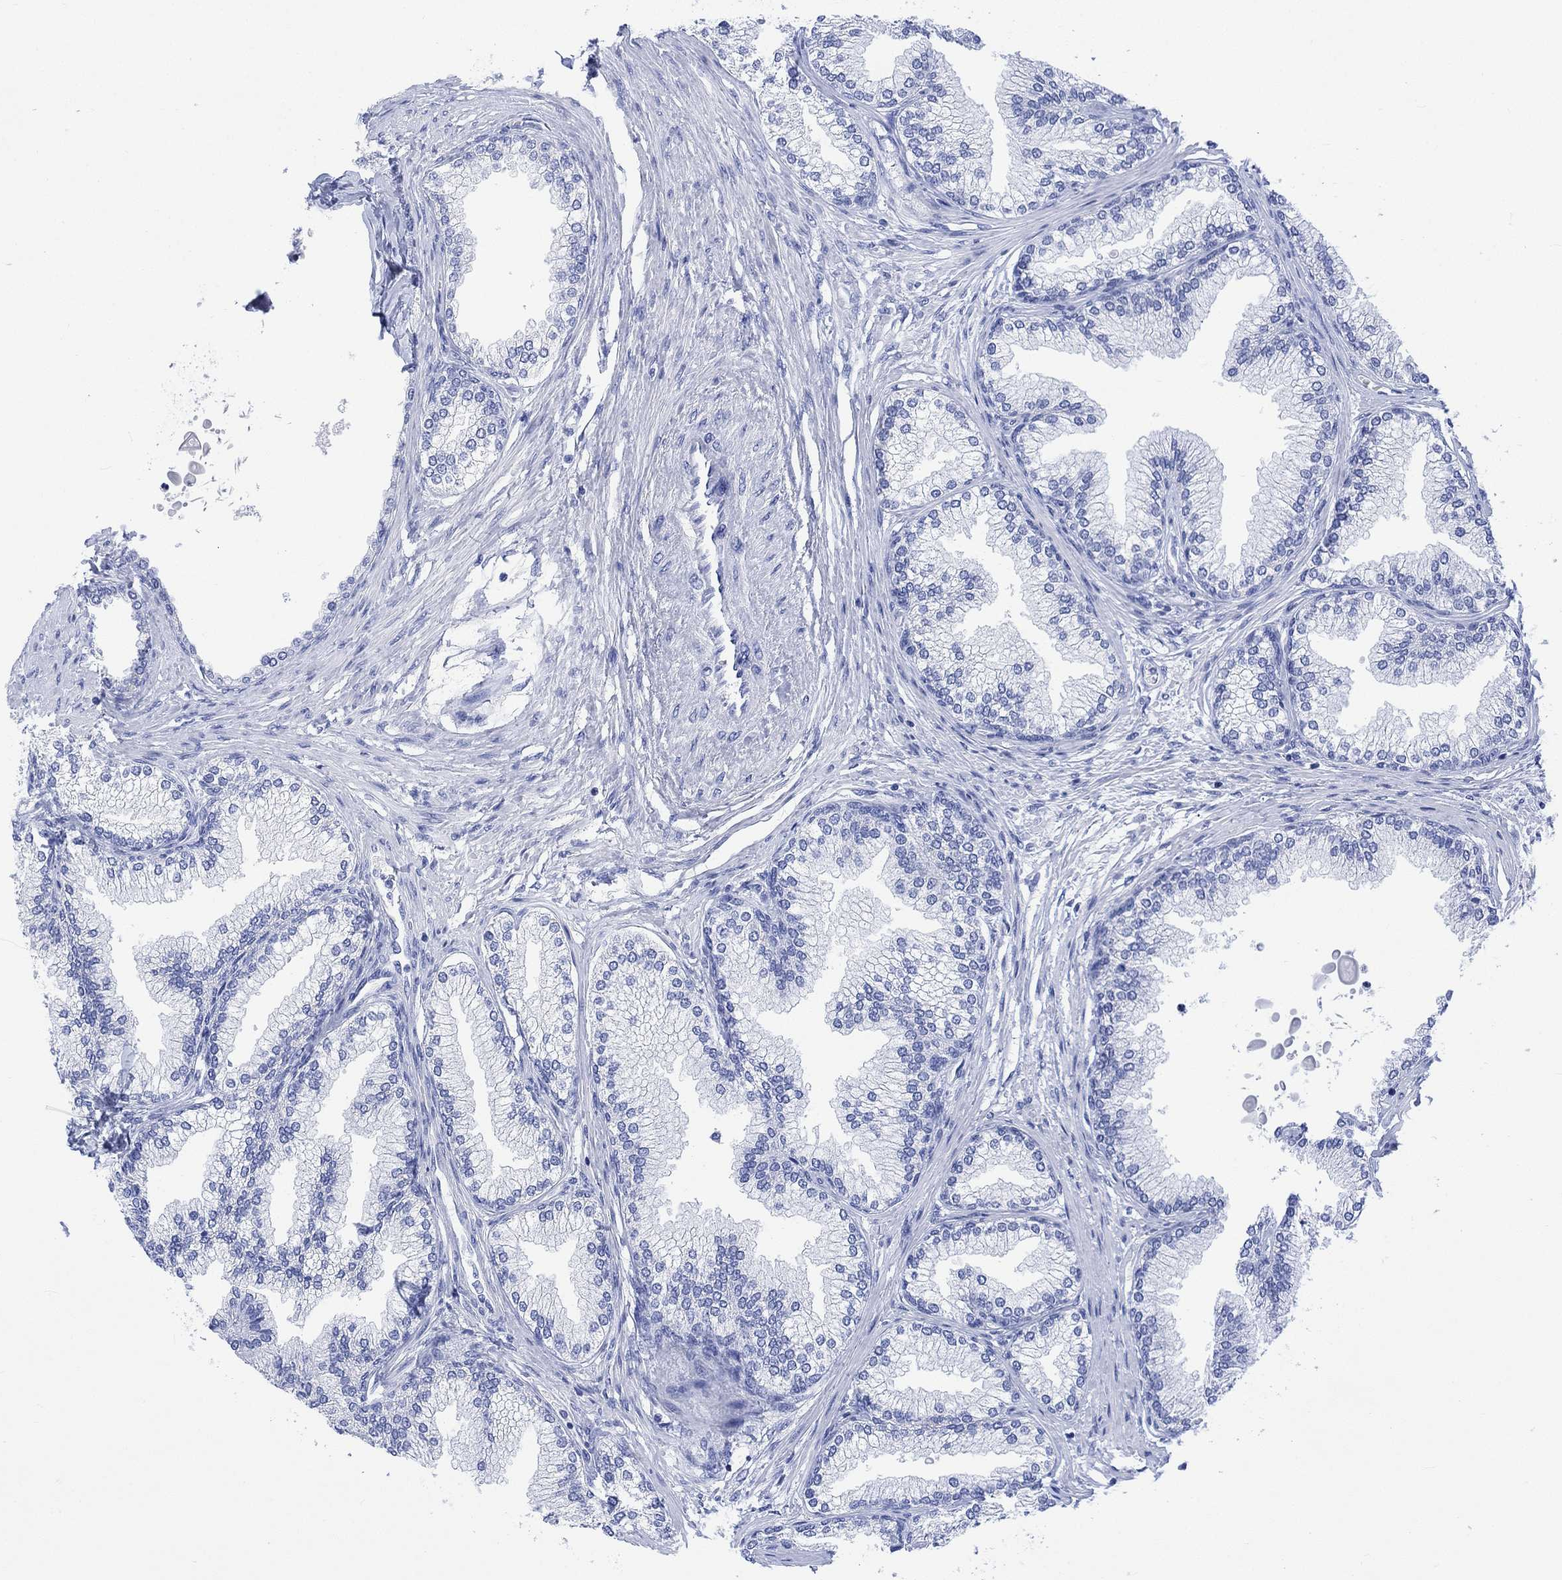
{"staining": {"intensity": "negative", "quantity": "none", "location": "none"}, "tissue": "prostate", "cell_type": "Glandular cells", "image_type": "normal", "snomed": [{"axis": "morphology", "description": "Normal tissue, NOS"}, {"axis": "topography", "description": "Prostate"}], "caption": "The photomicrograph displays no significant staining in glandular cells of prostate. (Stains: DAB immunohistochemistry (IHC) with hematoxylin counter stain, Microscopy: brightfield microscopy at high magnification).", "gene": "CELF4", "patient": {"sex": "male", "age": 72}}